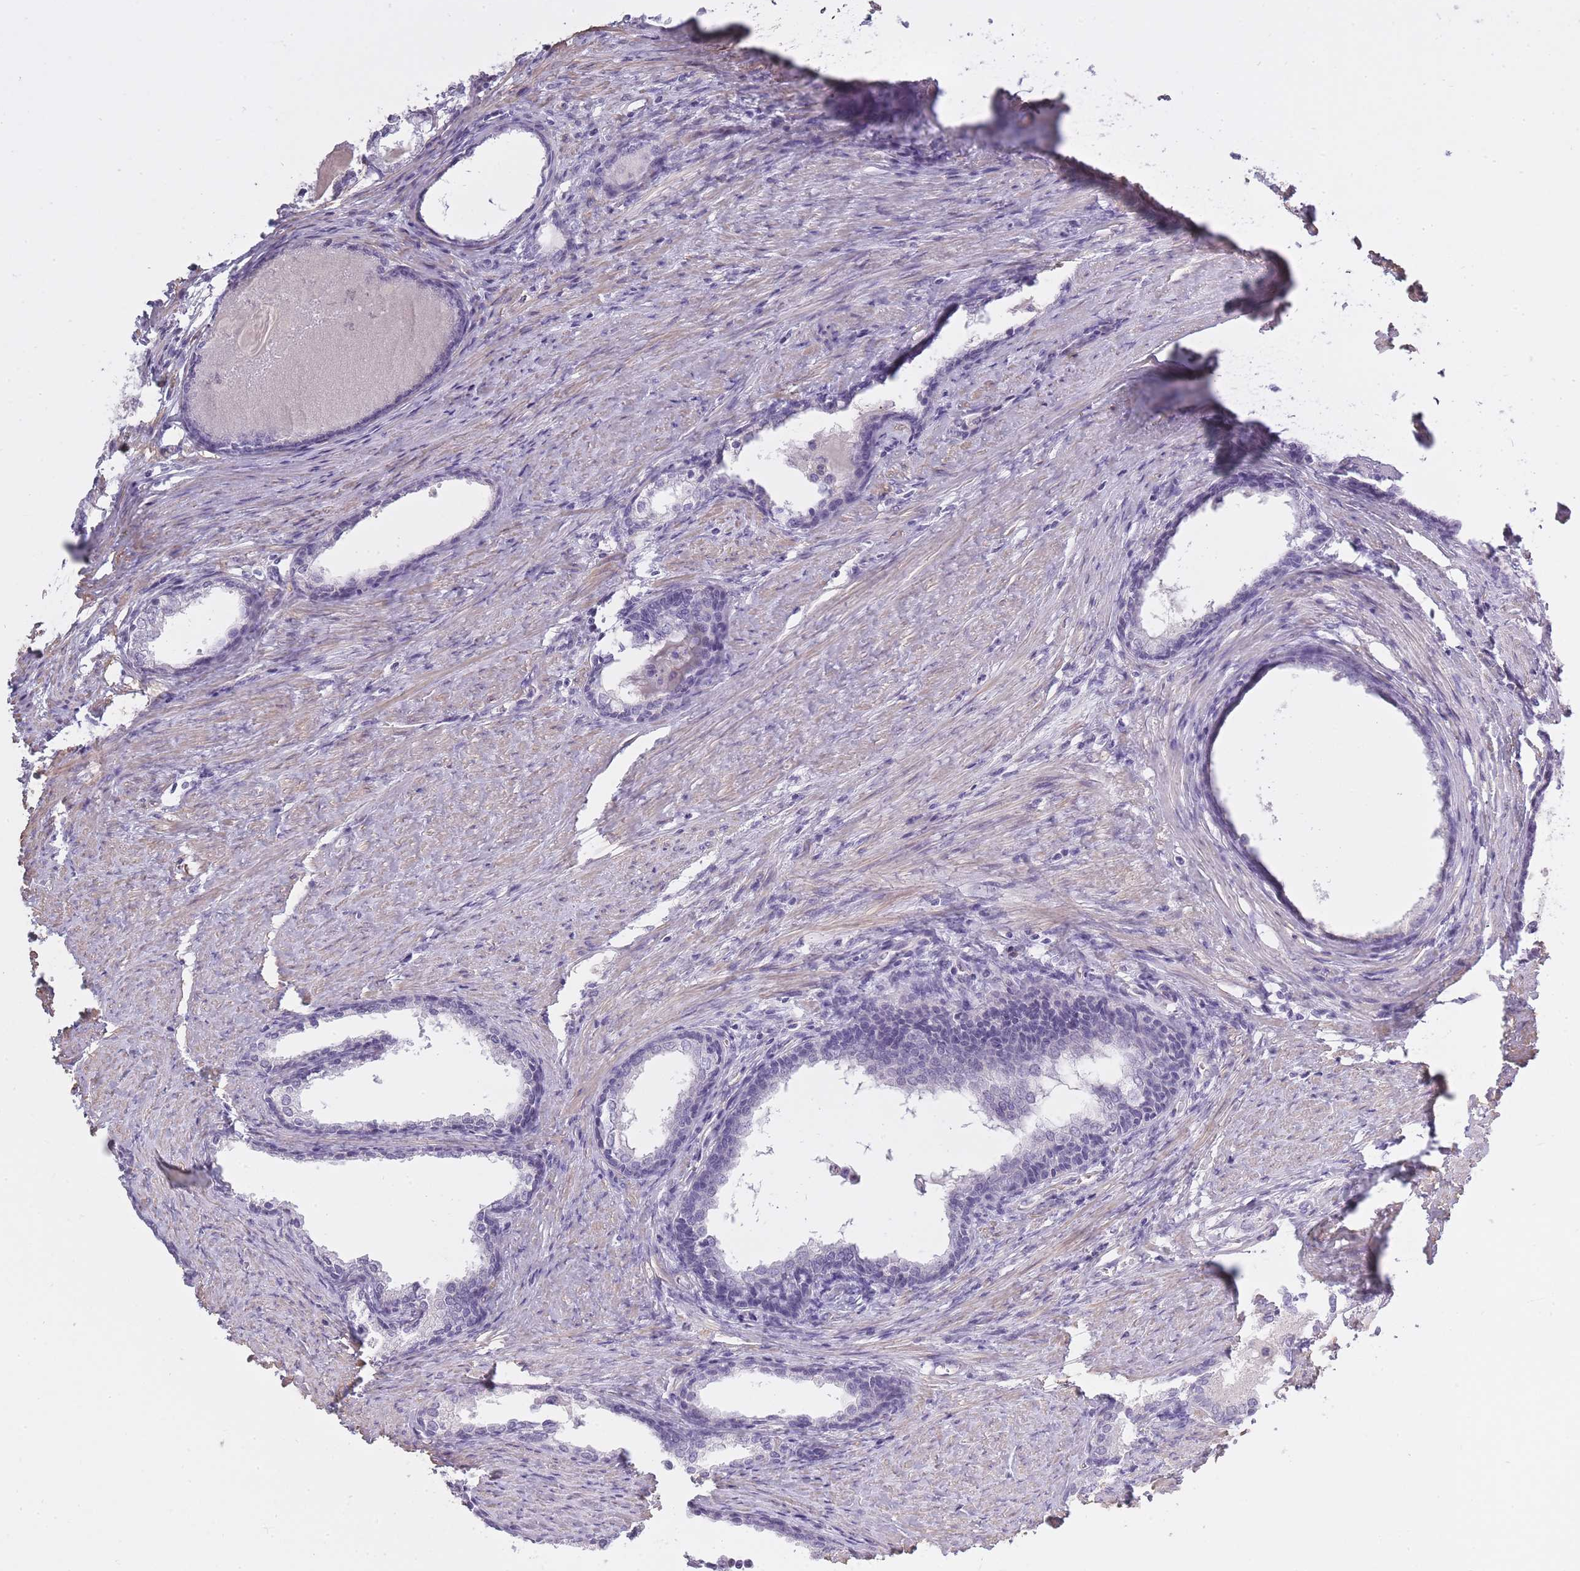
{"staining": {"intensity": "negative", "quantity": "none", "location": "none"}, "tissue": "prostate cancer", "cell_type": "Tumor cells", "image_type": "cancer", "snomed": [{"axis": "morphology", "description": "Adenocarcinoma, High grade"}, {"axis": "topography", "description": "Prostate"}], "caption": "Immunohistochemistry (IHC) histopathology image of neoplastic tissue: human high-grade adenocarcinoma (prostate) stained with DAB (3,3'-diaminobenzidine) exhibits no significant protein positivity in tumor cells.", "gene": "SLC8A2", "patient": {"sex": "male", "age": 69}}